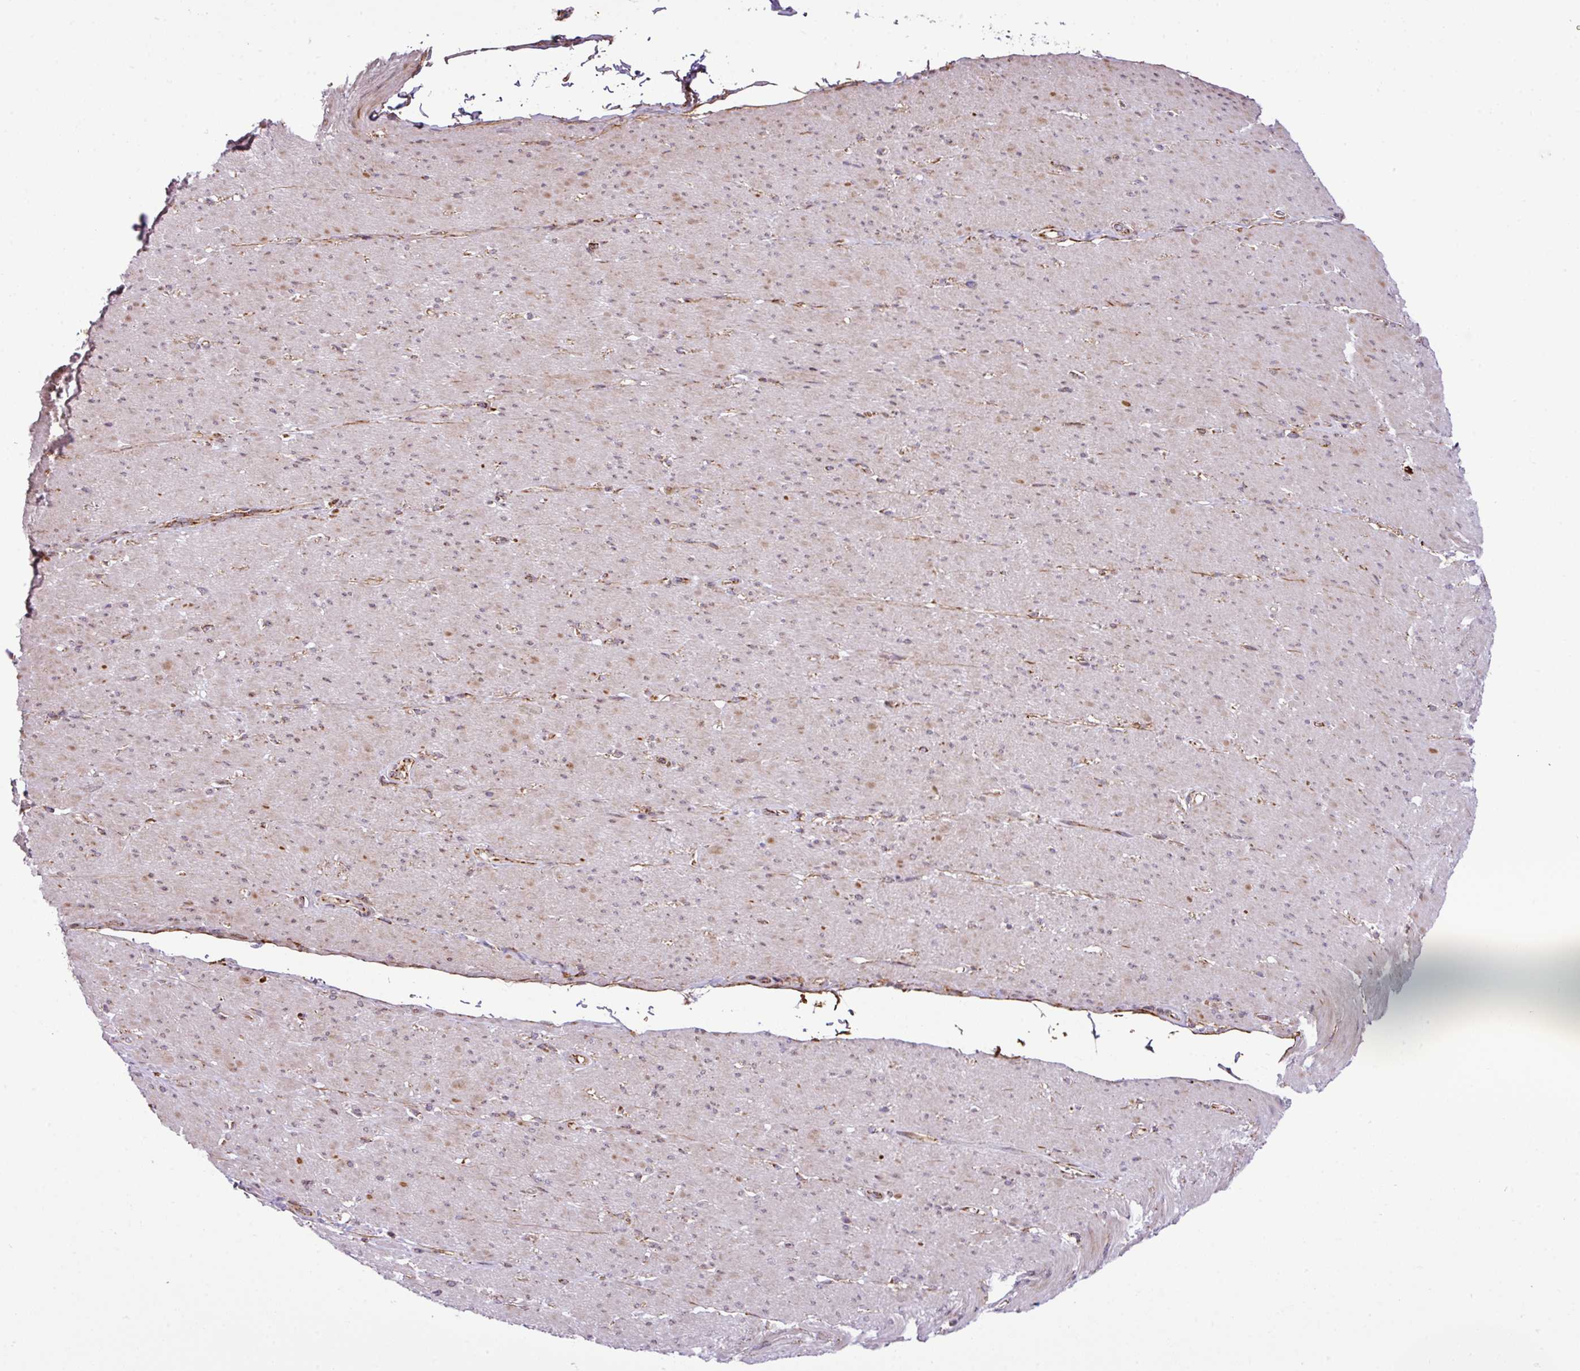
{"staining": {"intensity": "moderate", "quantity": "25%-75%", "location": "cytoplasmic/membranous"}, "tissue": "smooth muscle", "cell_type": "Smooth muscle cells", "image_type": "normal", "snomed": [{"axis": "morphology", "description": "Normal tissue, NOS"}, {"axis": "topography", "description": "Smooth muscle"}, {"axis": "topography", "description": "Rectum"}], "caption": "A brown stain labels moderate cytoplasmic/membranous expression of a protein in smooth muscle cells of benign human smooth muscle. (DAB IHC with brightfield microscopy, high magnification).", "gene": "ZNF569", "patient": {"sex": "male", "age": 53}}